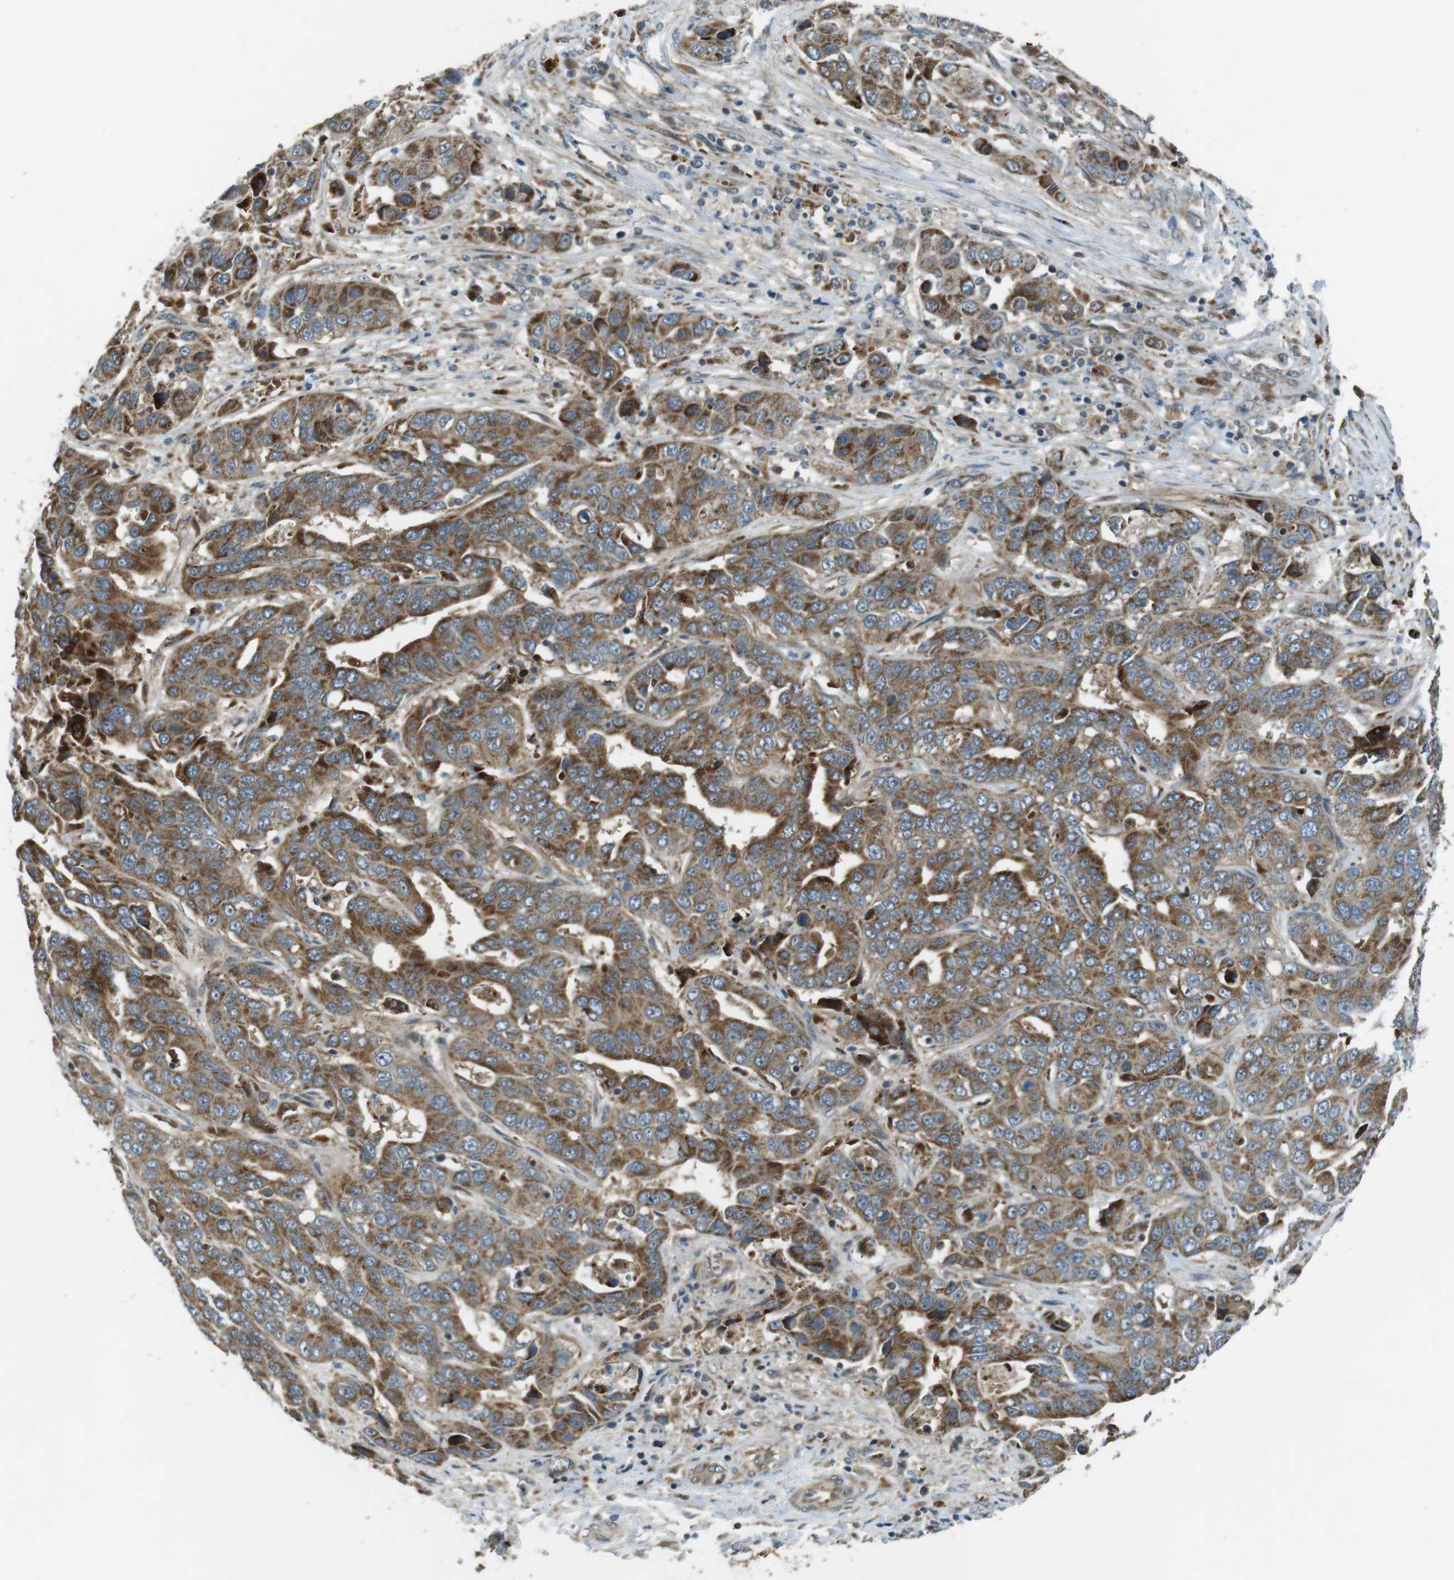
{"staining": {"intensity": "strong", "quantity": ">75%", "location": "cytoplasmic/membranous"}, "tissue": "liver cancer", "cell_type": "Tumor cells", "image_type": "cancer", "snomed": [{"axis": "morphology", "description": "Cholangiocarcinoma"}, {"axis": "topography", "description": "Liver"}], "caption": "Liver cholangiocarcinoma tissue shows strong cytoplasmic/membranous positivity in approximately >75% of tumor cells, visualized by immunohistochemistry.", "gene": "IFFO2", "patient": {"sex": "female", "age": 52}}